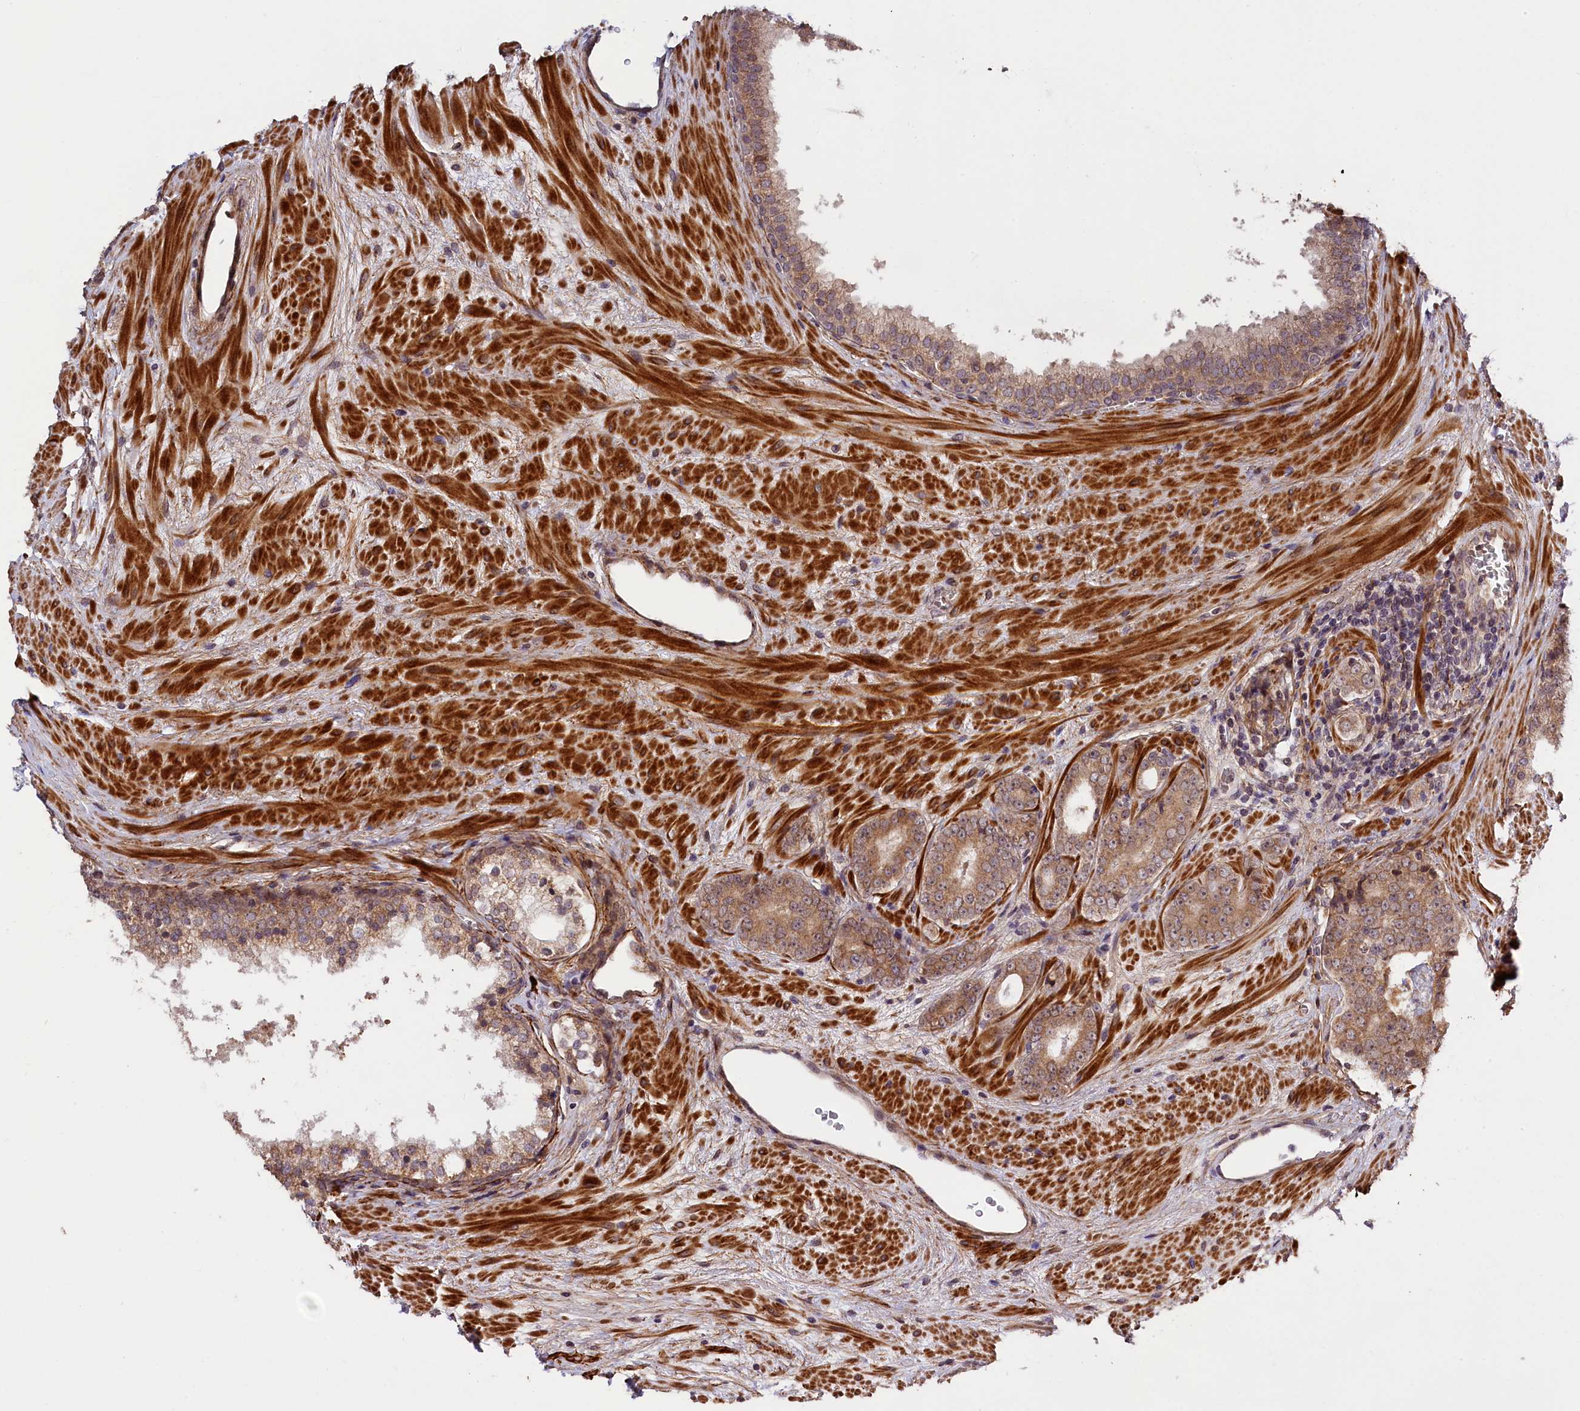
{"staining": {"intensity": "moderate", "quantity": ">75%", "location": "cytoplasmic/membranous"}, "tissue": "prostate cancer", "cell_type": "Tumor cells", "image_type": "cancer", "snomed": [{"axis": "morphology", "description": "Adenocarcinoma, High grade"}, {"axis": "topography", "description": "Prostate"}], "caption": "DAB (3,3'-diaminobenzidine) immunohistochemical staining of human prostate cancer exhibits moderate cytoplasmic/membranous protein staining in about >75% of tumor cells.", "gene": "ZNF480", "patient": {"sex": "male", "age": 56}}